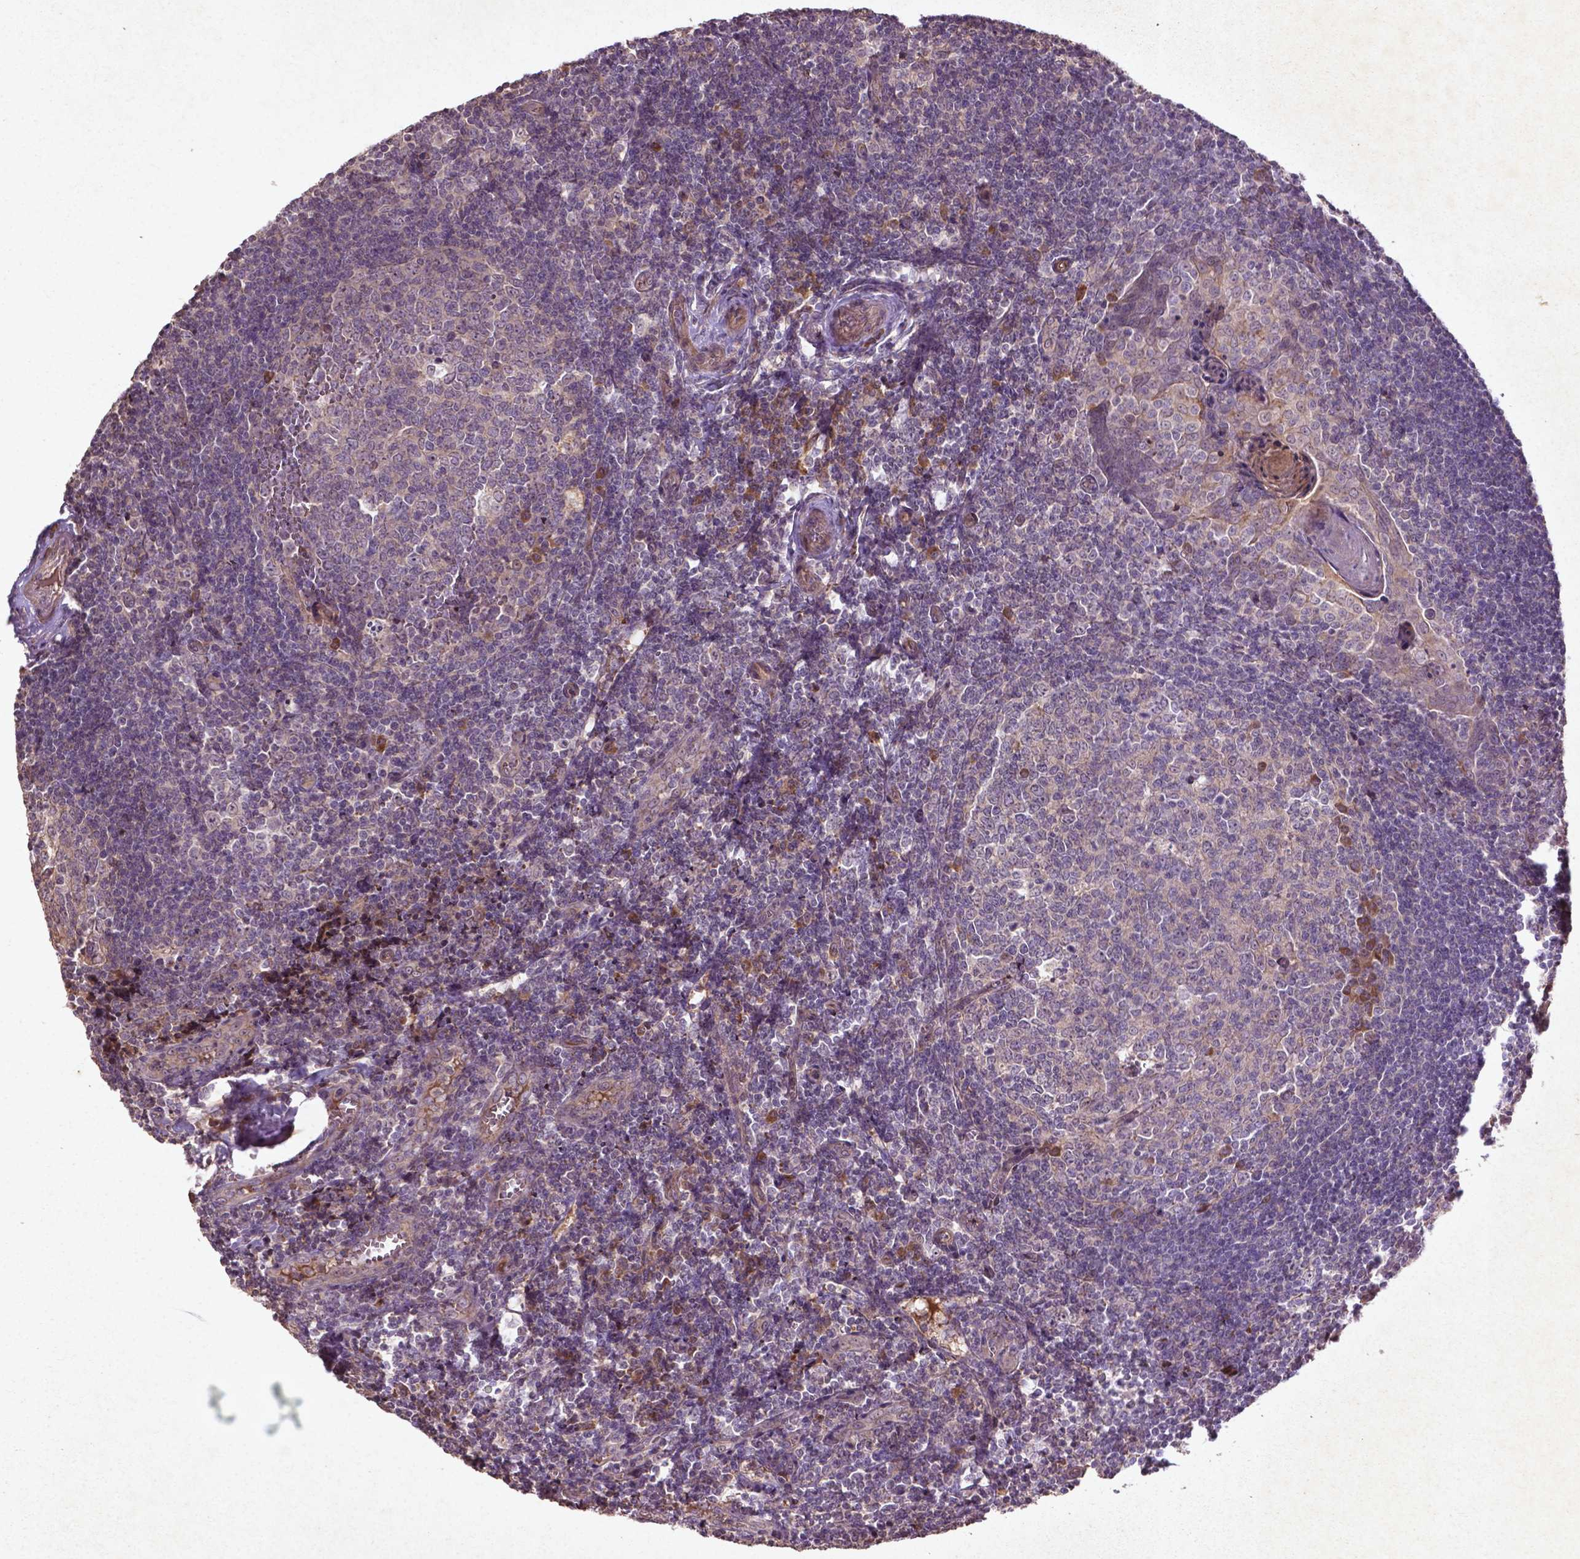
{"staining": {"intensity": "negative", "quantity": "none", "location": "none"}, "tissue": "tonsil", "cell_type": "Germinal center cells", "image_type": "normal", "snomed": [{"axis": "morphology", "description": "Normal tissue, NOS"}, {"axis": "morphology", "description": "Inflammation, NOS"}, {"axis": "topography", "description": "Tonsil"}], "caption": "Immunohistochemistry of benign tonsil reveals no staining in germinal center cells. (DAB (3,3'-diaminobenzidine) immunohistochemistry visualized using brightfield microscopy, high magnification).", "gene": "COQ2", "patient": {"sex": "female", "age": 31}}